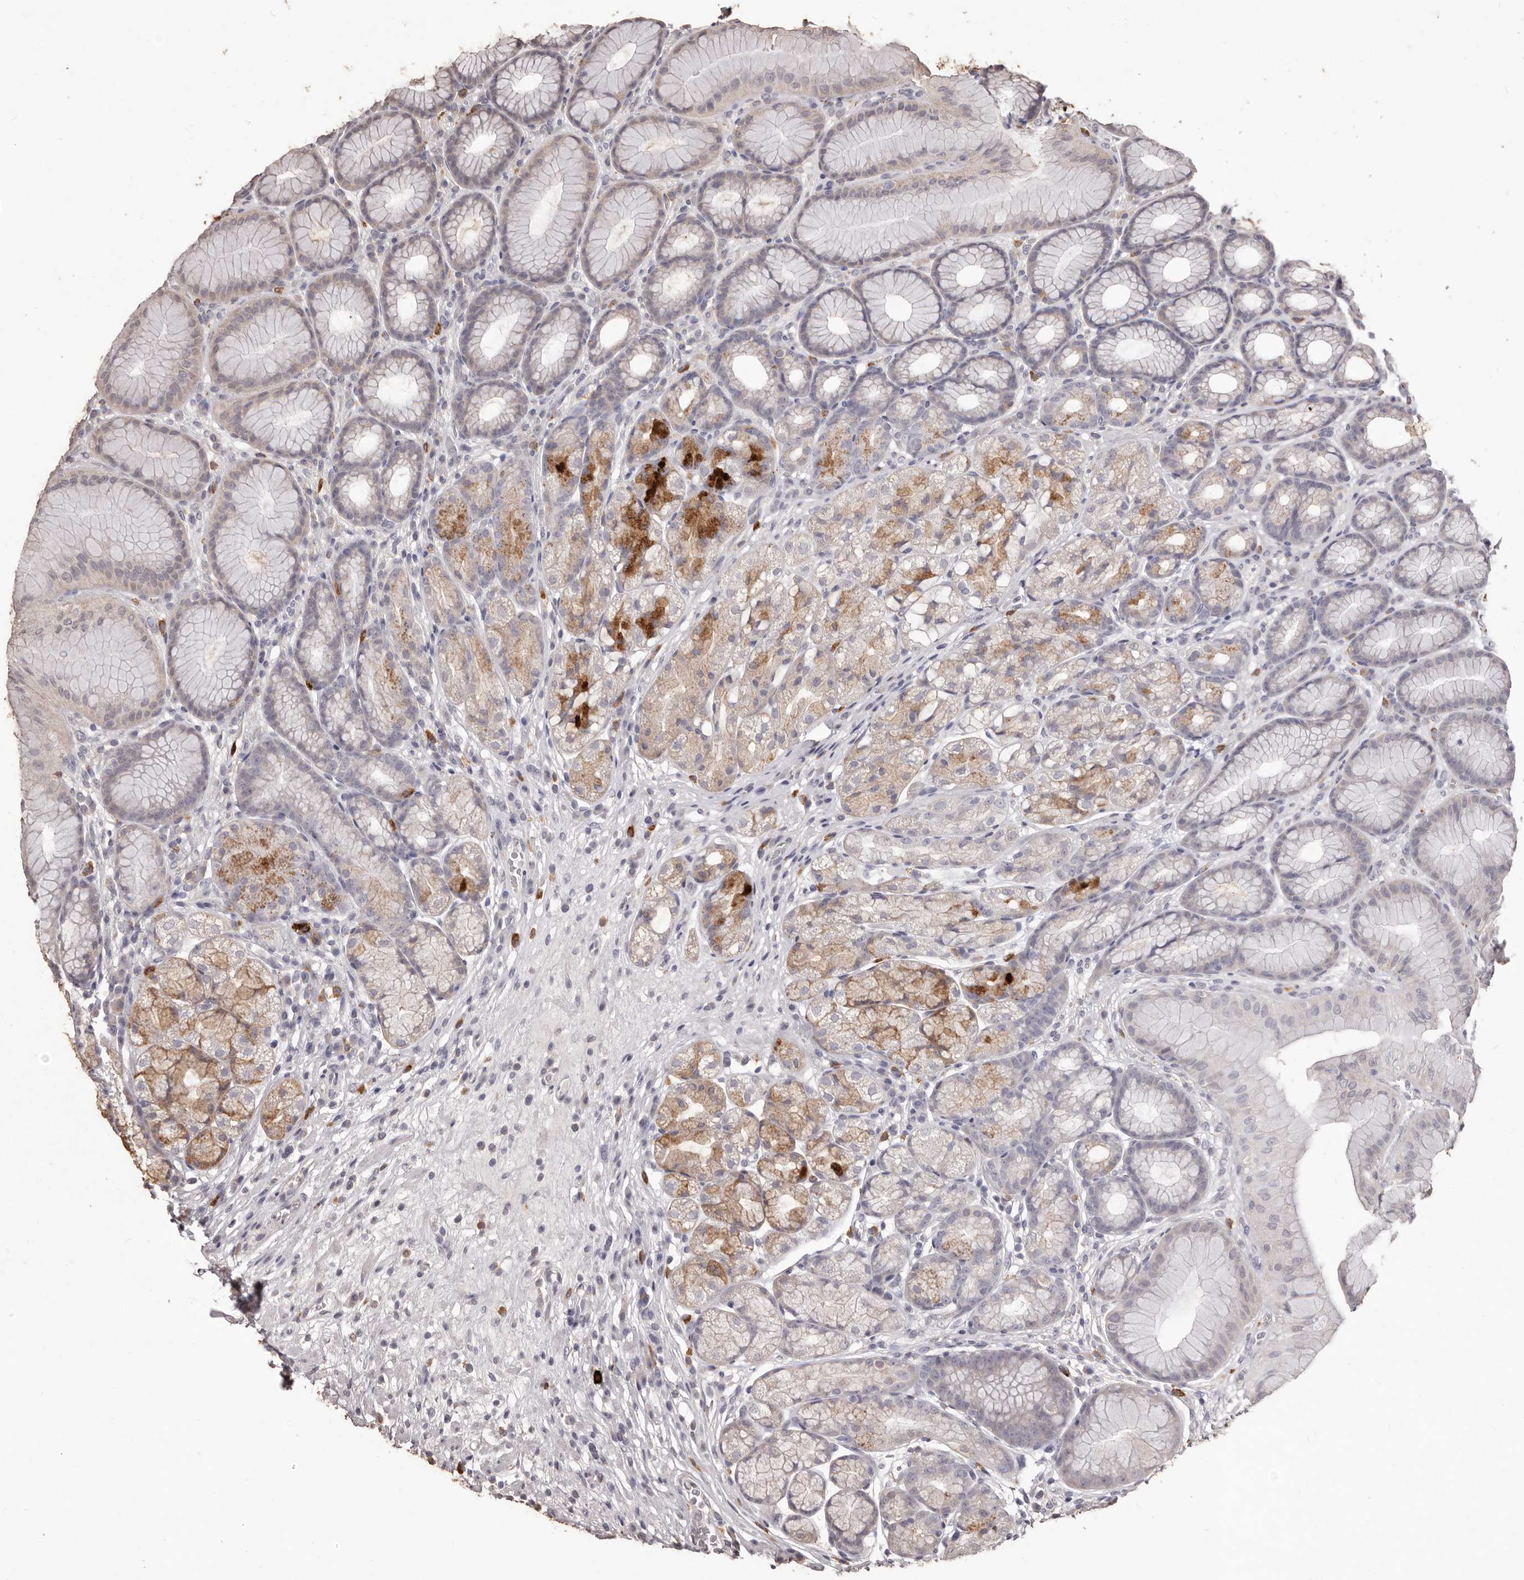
{"staining": {"intensity": "strong", "quantity": "<25%", "location": "cytoplasmic/membranous"}, "tissue": "stomach", "cell_type": "Glandular cells", "image_type": "normal", "snomed": [{"axis": "morphology", "description": "Normal tissue, NOS"}, {"axis": "topography", "description": "Stomach"}], "caption": "Glandular cells exhibit medium levels of strong cytoplasmic/membranous positivity in about <25% of cells in normal stomach.", "gene": "PRSS27", "patient": {"sex": "male", "age": 57}}